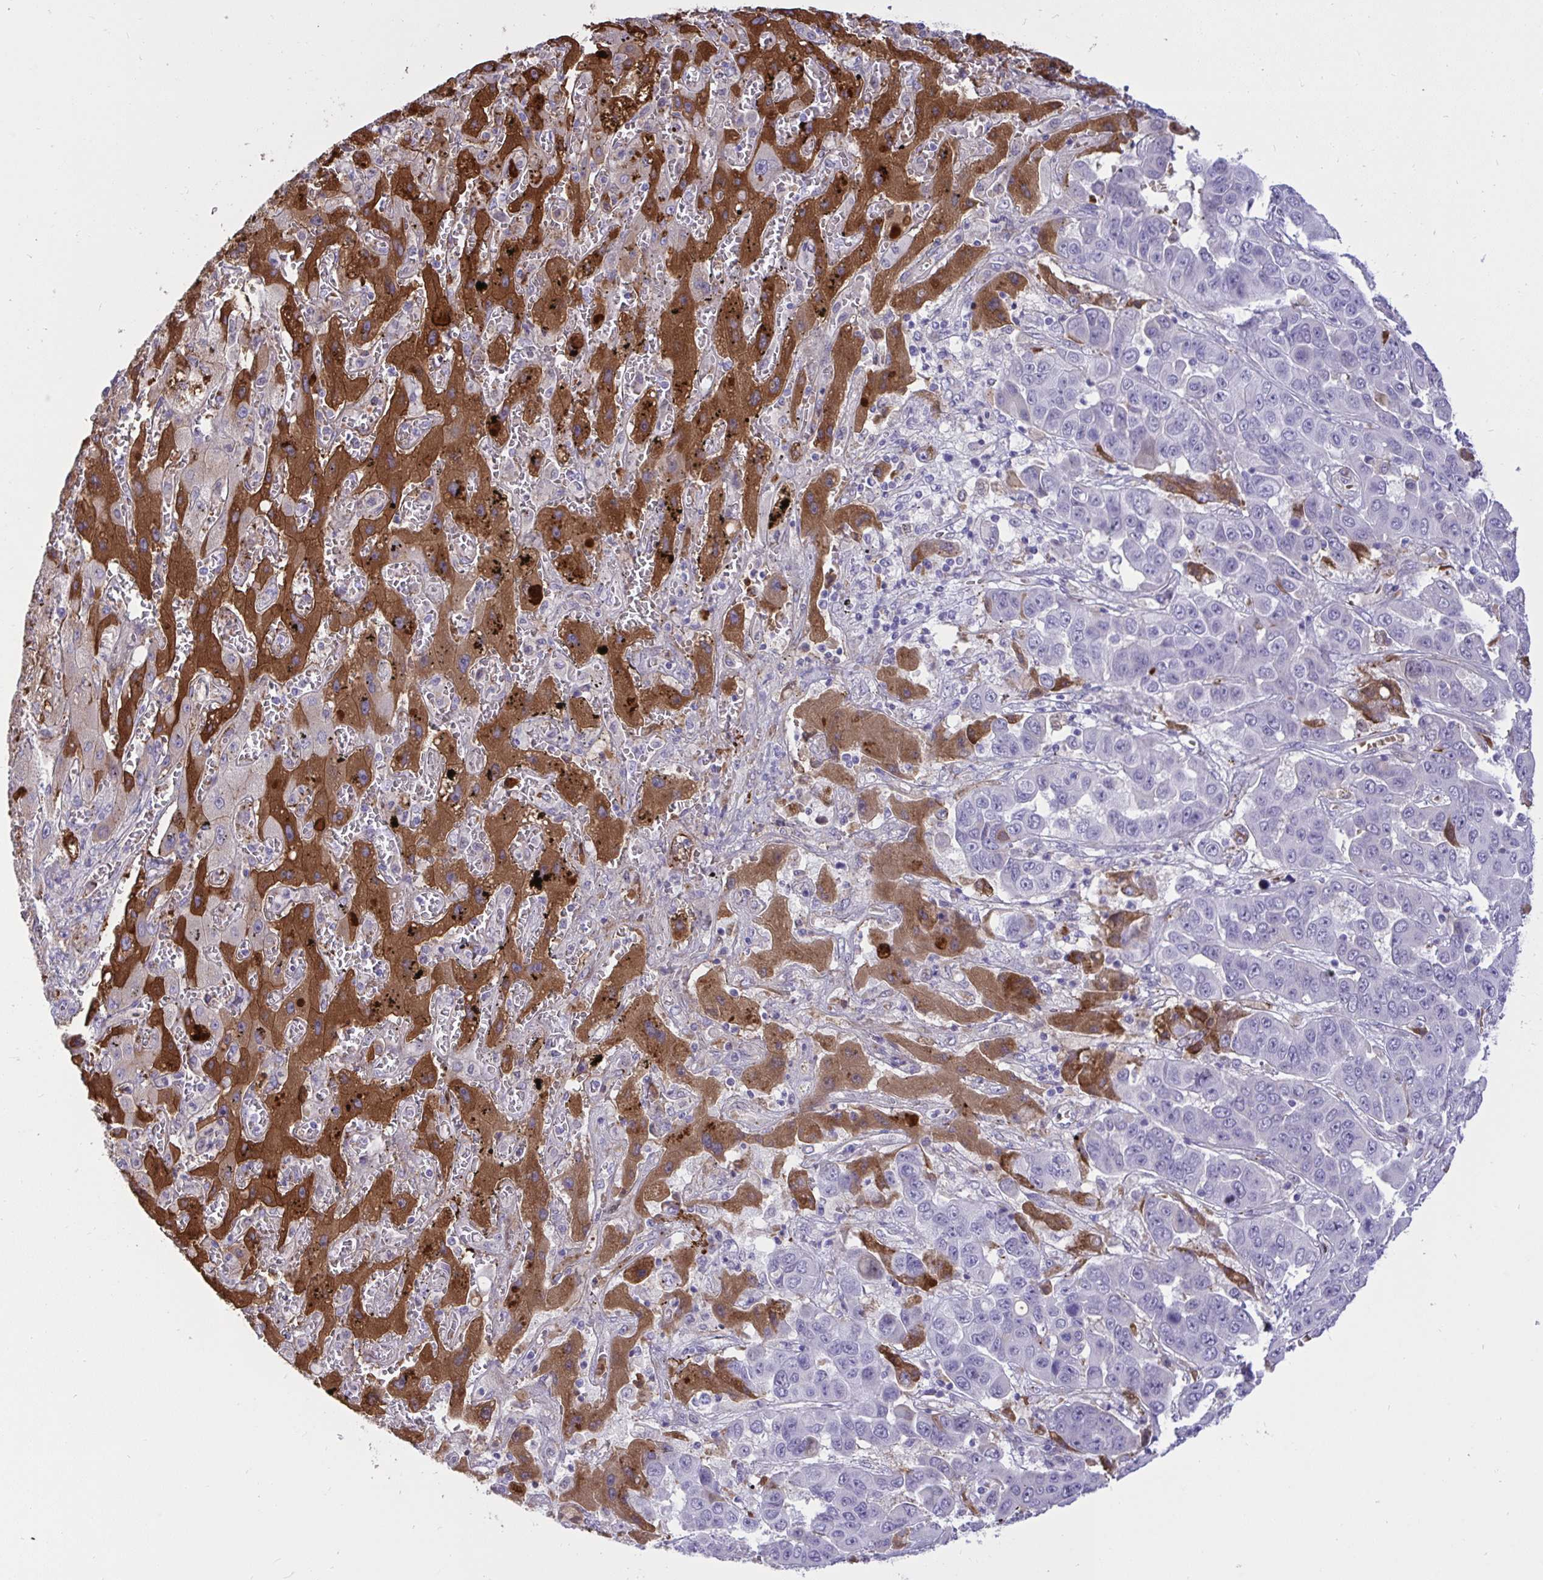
{"staining": {"intensity": "negative", "quantity": "none", "location": "none"}, "tissue": "liver cancer", "cell_type": "Tumor cells", "image_type": "cancer", "snomed": [{"axis": "morphology", "description": "Cholangiocarcinoma"}, {"axis": "topography", "description": "Liver"}], "caption": "Tumor cells are negative for protein expression in human liver cancer. Brightfield microscopy of immunohistochemistry (IHC) stained with DAB (3,3'-diaminobenzidine) (brown) and hematoxylin (blue), captured at high magnification.", "gene": "F2", "patient": {"sex": "female", "age": 52}}